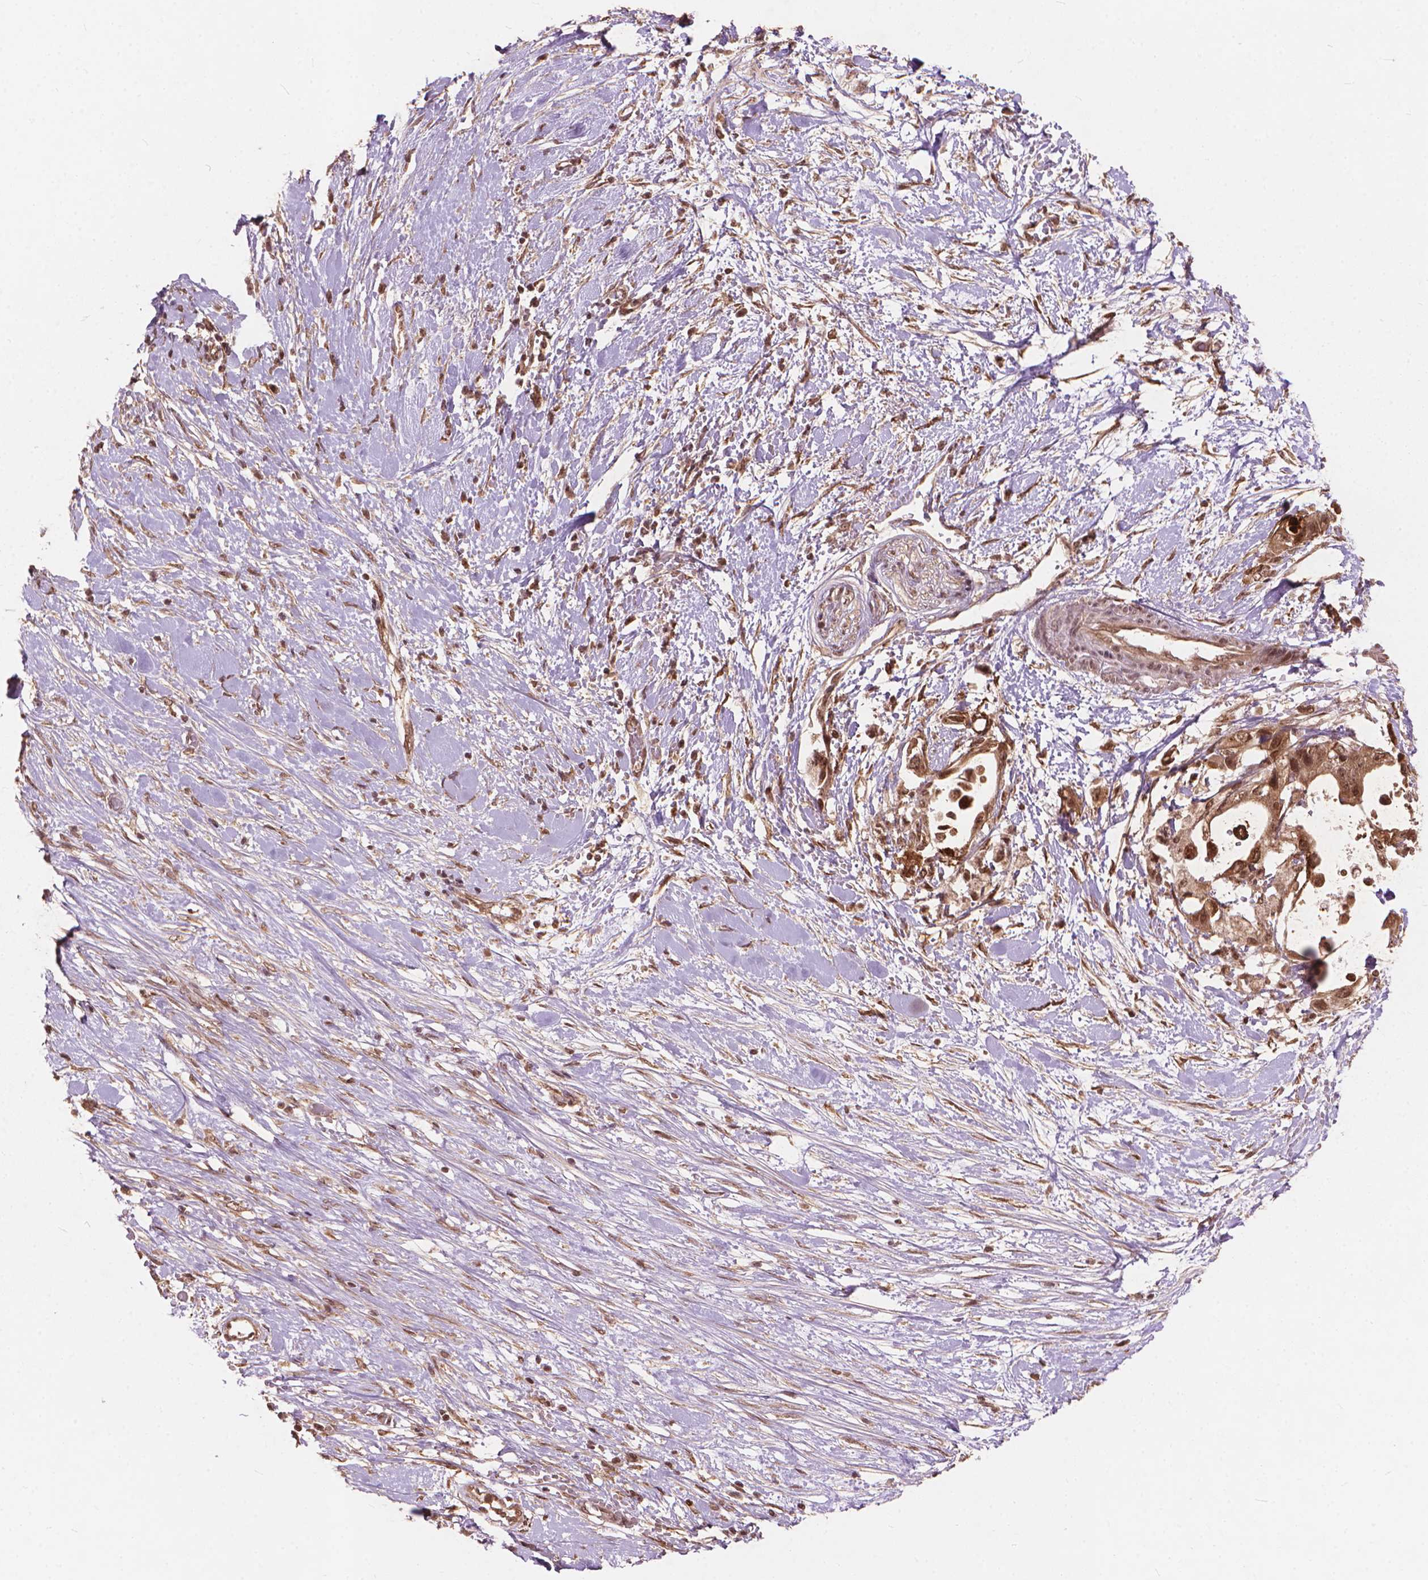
{"staining": {"intensity": "moderate", "quantity": ">75%", "location": "cytoplasmic/membranous,nuclear"}, "tissue": "pancreatic cancer", "cell_type": "Tumor cells", "image_type": "cancer", "snomed": [{"axis": "morphology", "description": "Adenocarcinoma, NOS"}, {"axis": "topography", "description": "Pancreas"}], "caption": "This is an image of IHC staining of pancreatic cancer, which shows moderate expression in the cytoplasmic/membranous and nuclear of tumor cells.", "gene": "SSU72", "patient": {"sex": "female", "age": 63}}